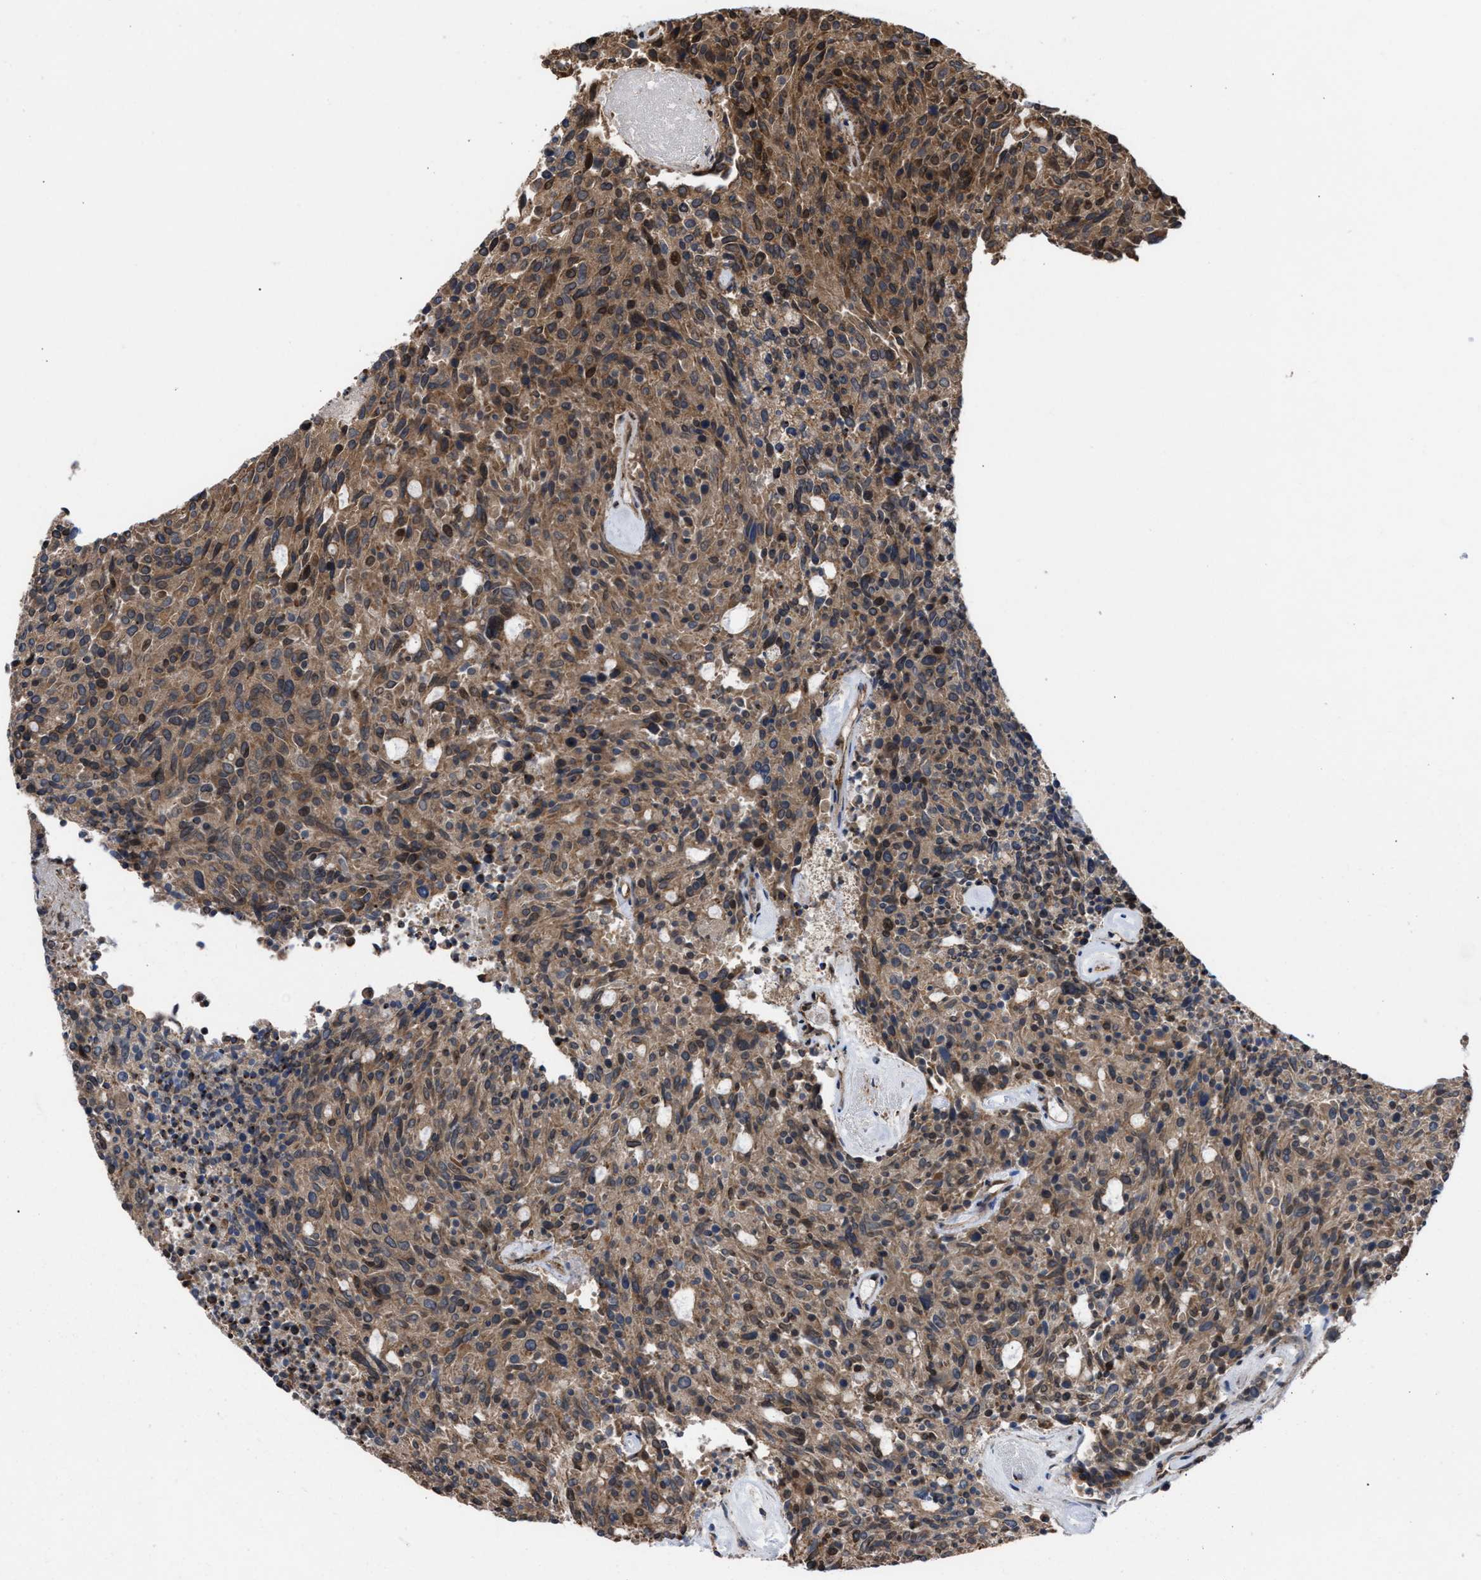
{"staining": {"intensity": "moderate", "quantity": ">75%", "location": "cytoplasmic/membranous"}, "tissue": "carcinoid", "cell_type": "Tumor cells", "image_type": "cancer", "snomed": [{"axis": "morphology", "description": "Carcinoid, malignant, NOS"}, {"axis": "topography", "description": "Pancreas"}], "caption": "Immunohistochemistry (IHC) photomicrograph of neoplastic tissue: human carcinoid (malignant) stained using immunohistochemistry (IHC) displays medium levels of moderate protein expression localized specifically in the cytoplasmic/membranous of tumor cells, appearing as a cytoplasmic/membranous brown color.", "gene": "TP53BP2", "patient": {"sex": "female", "age": 54}}